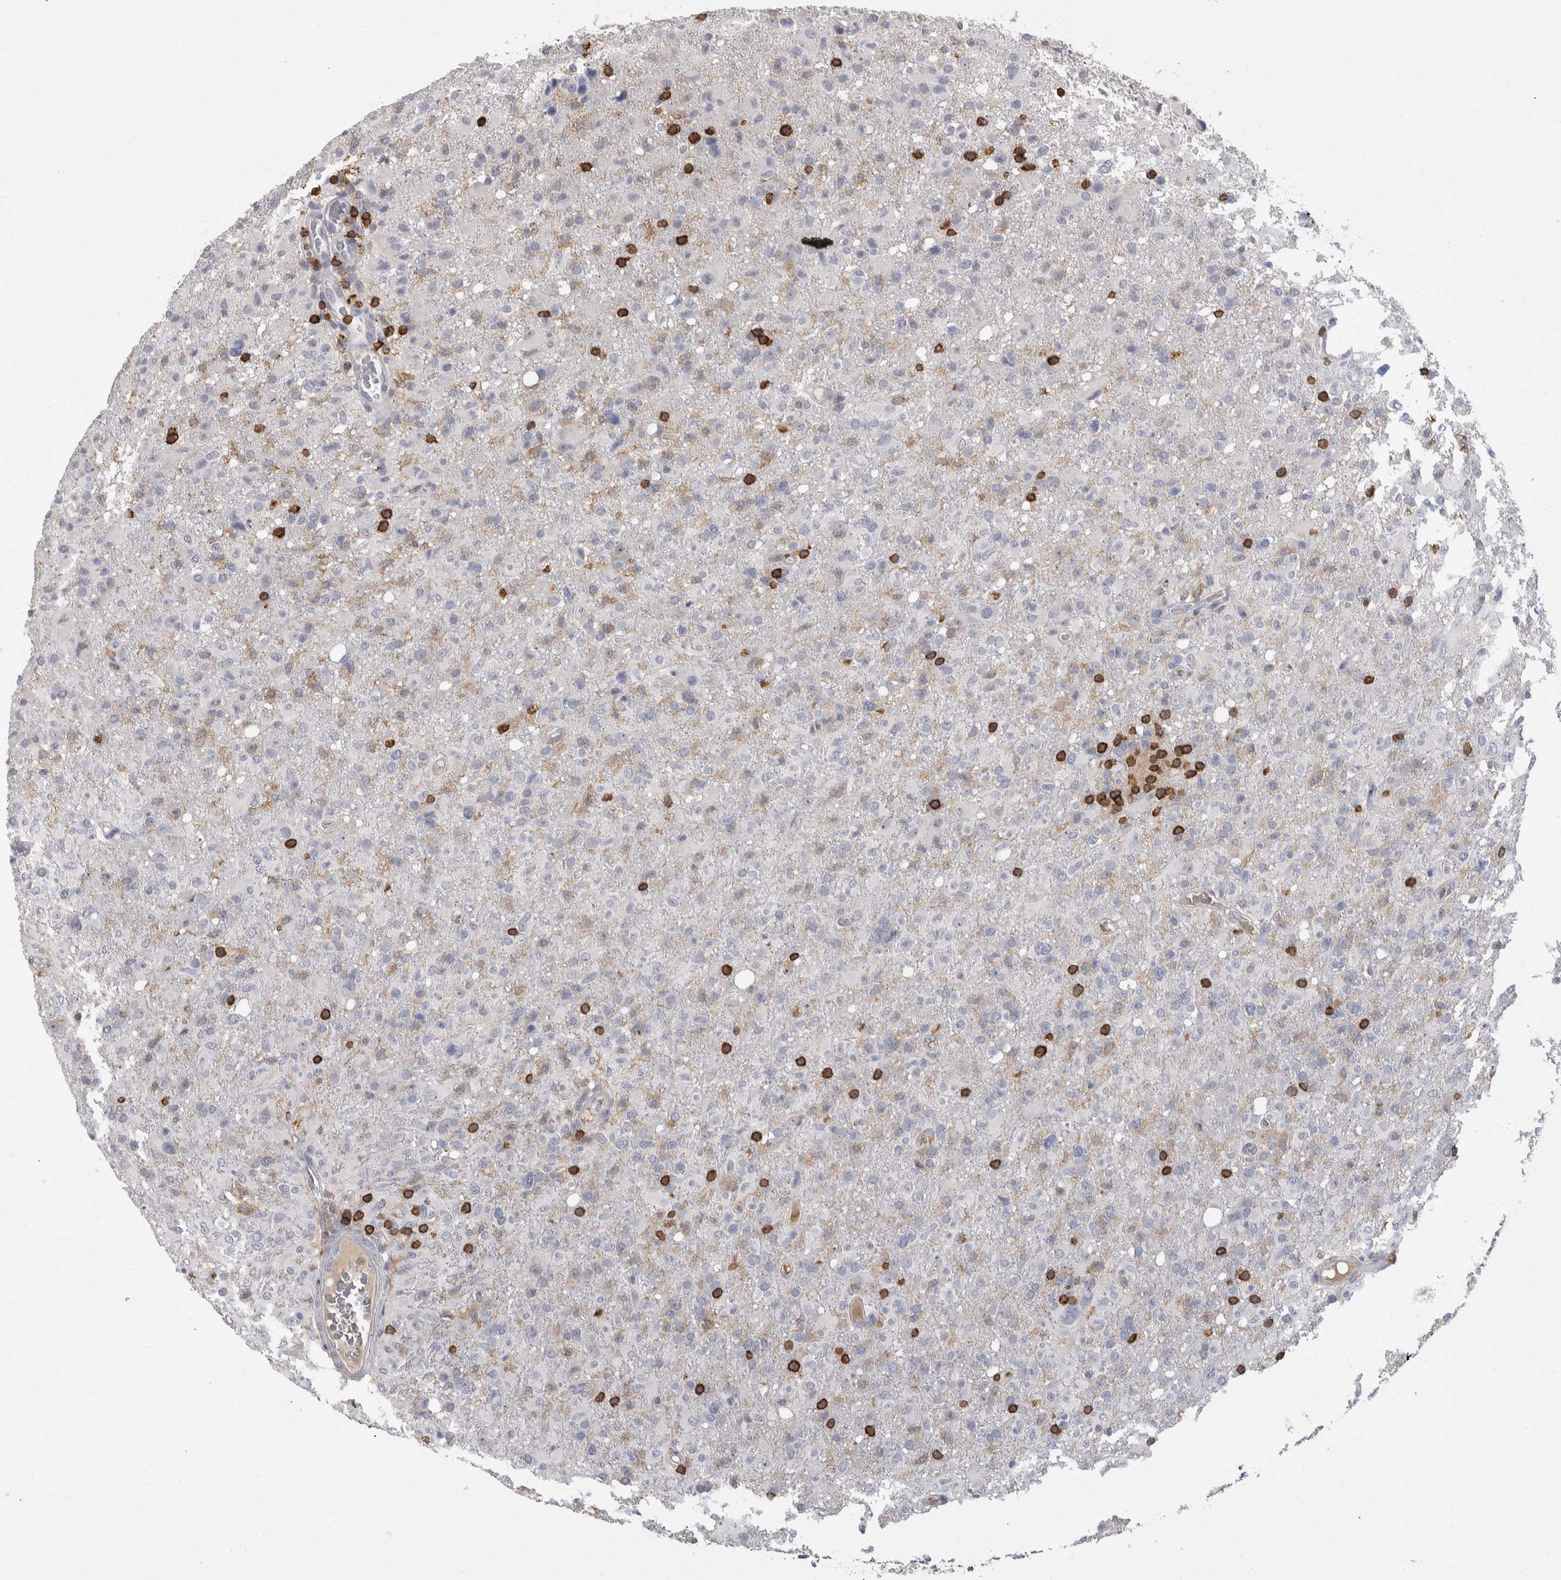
{"staining": {"intensity": "negative", "quantity": "none", "location": "none"}, "tissue": "glioma", "cell_type": "Tumor cells", "image_type": "cancer", "snomed": [{"axis": "morphology", "description": "Glioma, malignant, High grade"}, {"axis": "topography", "description": "Brain"}], "caption": "The photomicrograph displays no significant positivity in tumor cells of glioma.", "gene": "CEP295NL", "patient": {"sex": "female", "age": 57}}